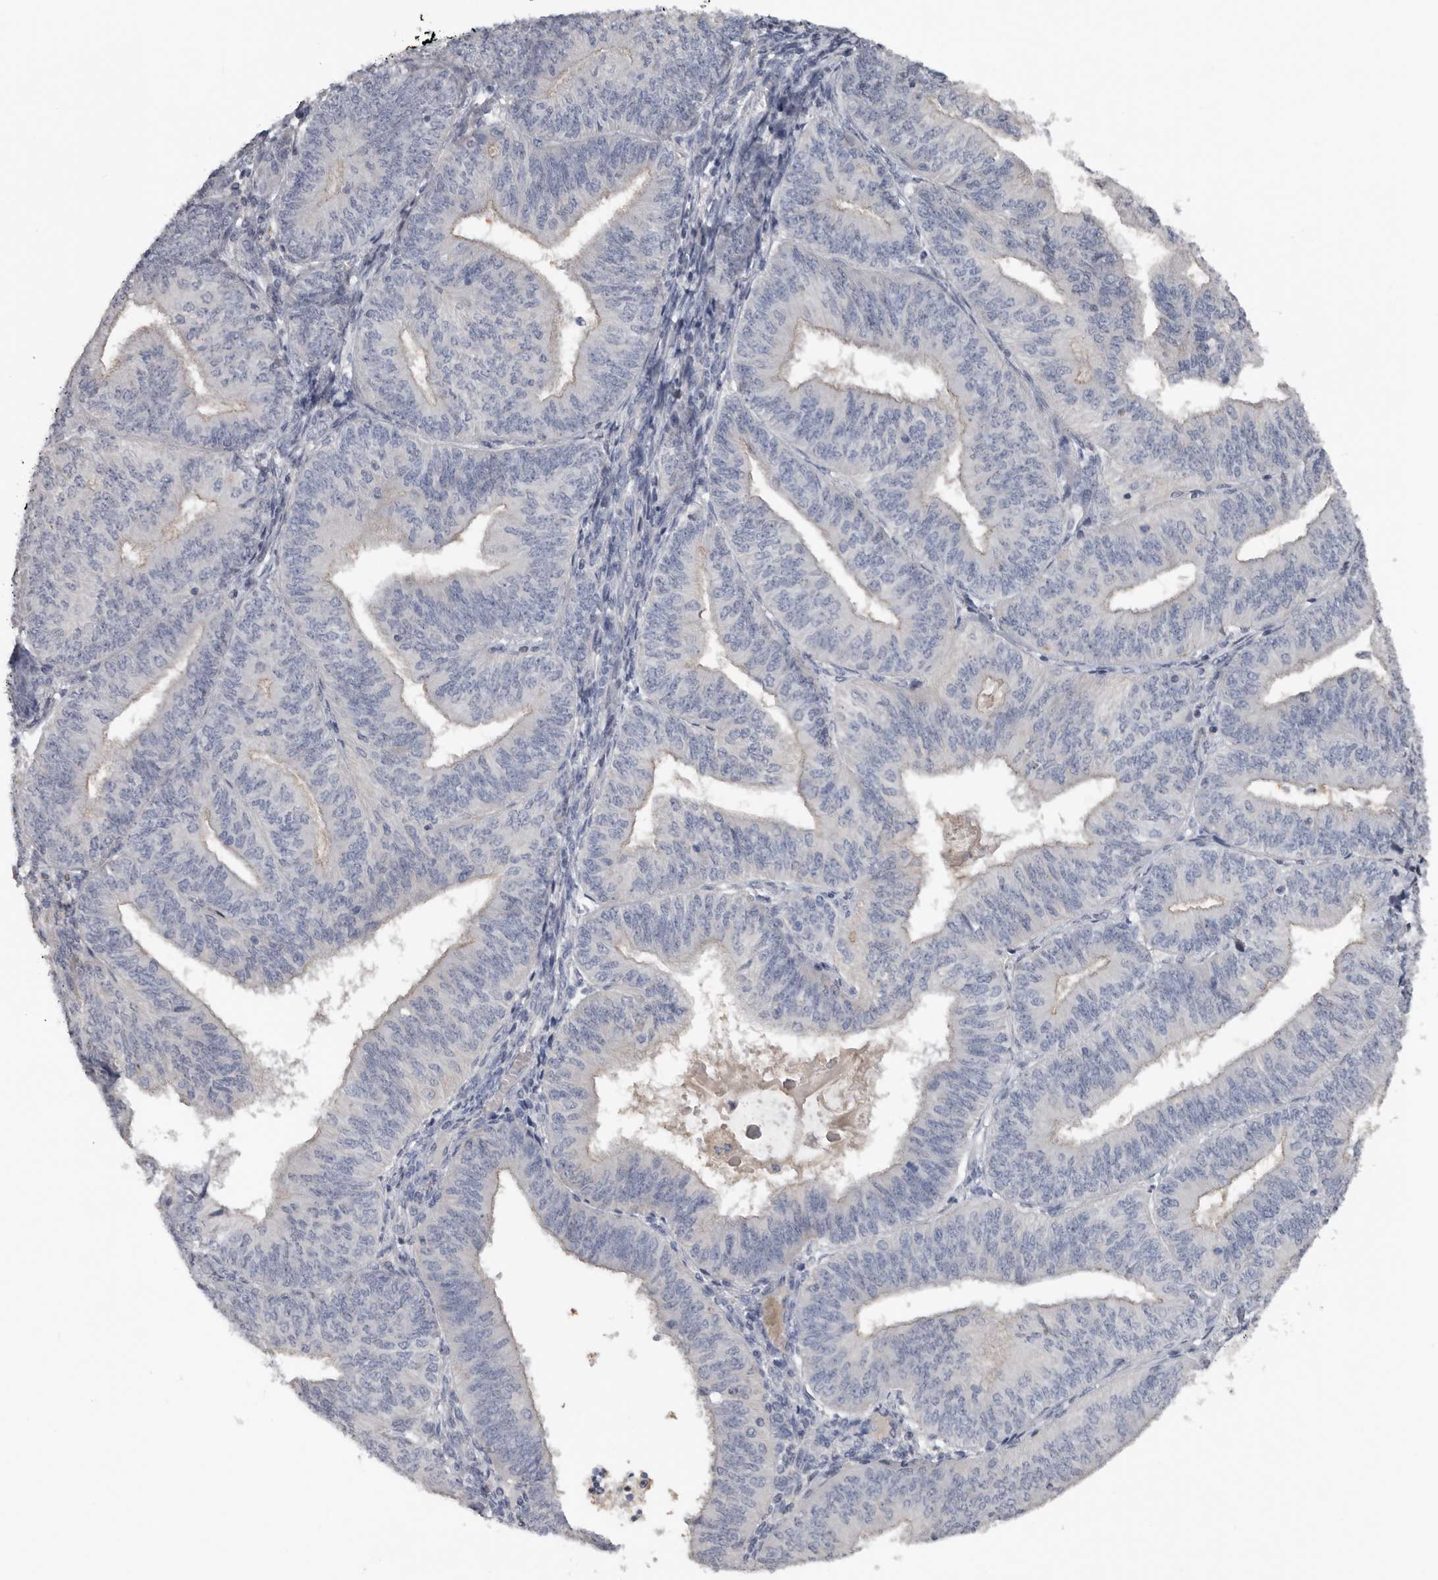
{"staining": {"intensity": "negative", "quantity": "none", "location": "none"}, "tissue": "endometrial cancer", "cell_type": "Tumor cells", "image_type": "cancer", "snomed": [{"axis": "morphology", "description": "Adenocarcinoma, NOS"}, {"axis": "topography", "description": "Endometrium"}], "caption": "Immunohistochemical staining of human endometrial cancer reveals no significant positivity in tumor cells.", "gene": "FABP7", "patient": {"sex": "female", "age": 58}}